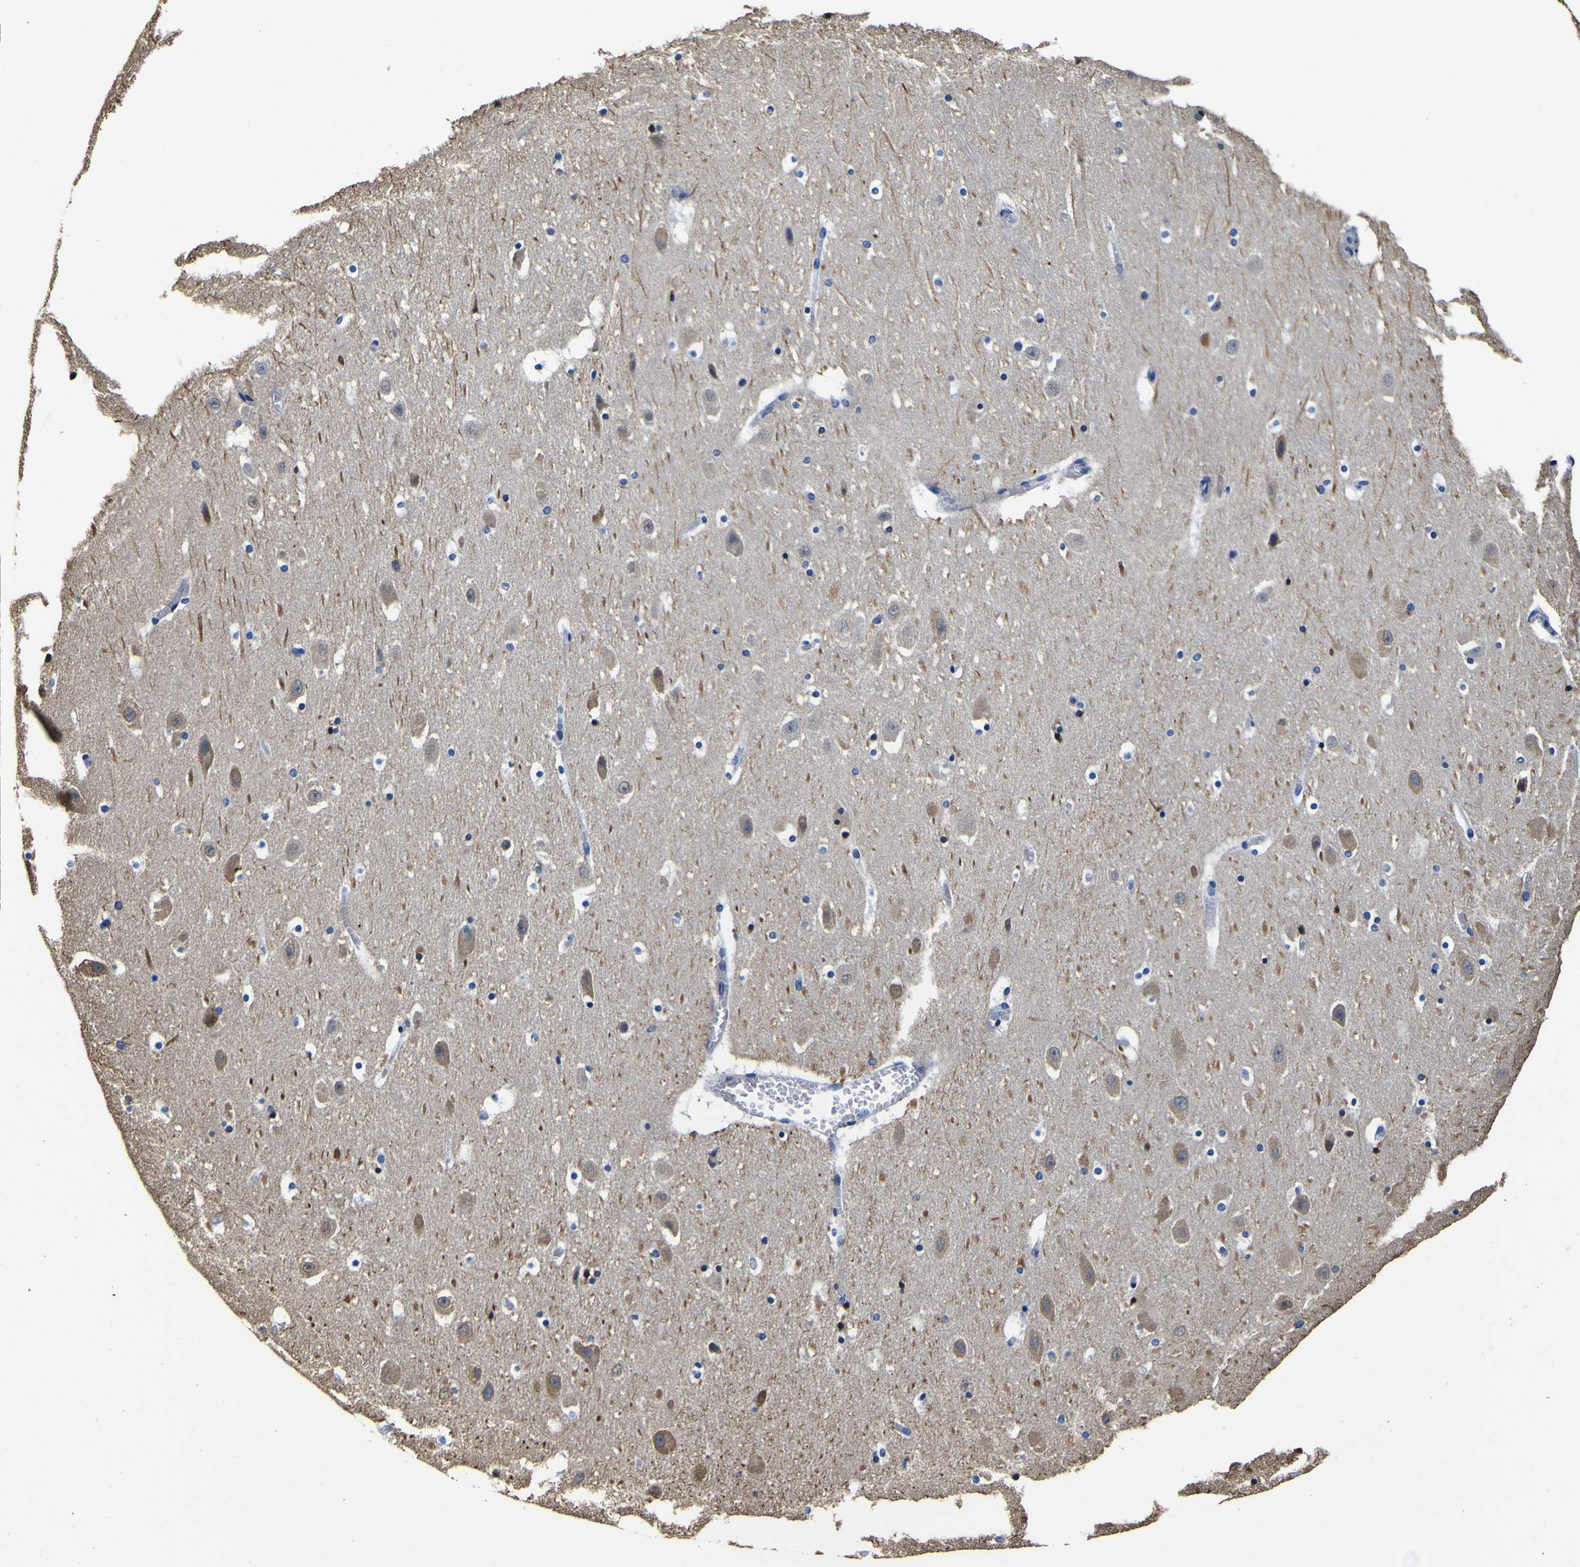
{"staining": {"intensity": "weak", "quantity": "<25%", "location": "cytoplasmic/membranous"}, "tissue": "hippocampus", "cell_type": "Glial cells", "image_type": "normal", "snomed": [{"axis": "morphology", "description": "Normal tissue, NOS"}, {"axis": "topography", "description": "Hippocampus"}], "caption": "There is no significant staining in glial cells of hippocampus. The staining was performed using DAB (3,3'-diaminobenzidine) to visualize the protein expression in brown, while the nuclei were stained in blue with hematoxylin (Magnification: 20x).", "gene": "TUBA1B", "patient": {"sex": "male", "age": 45}}